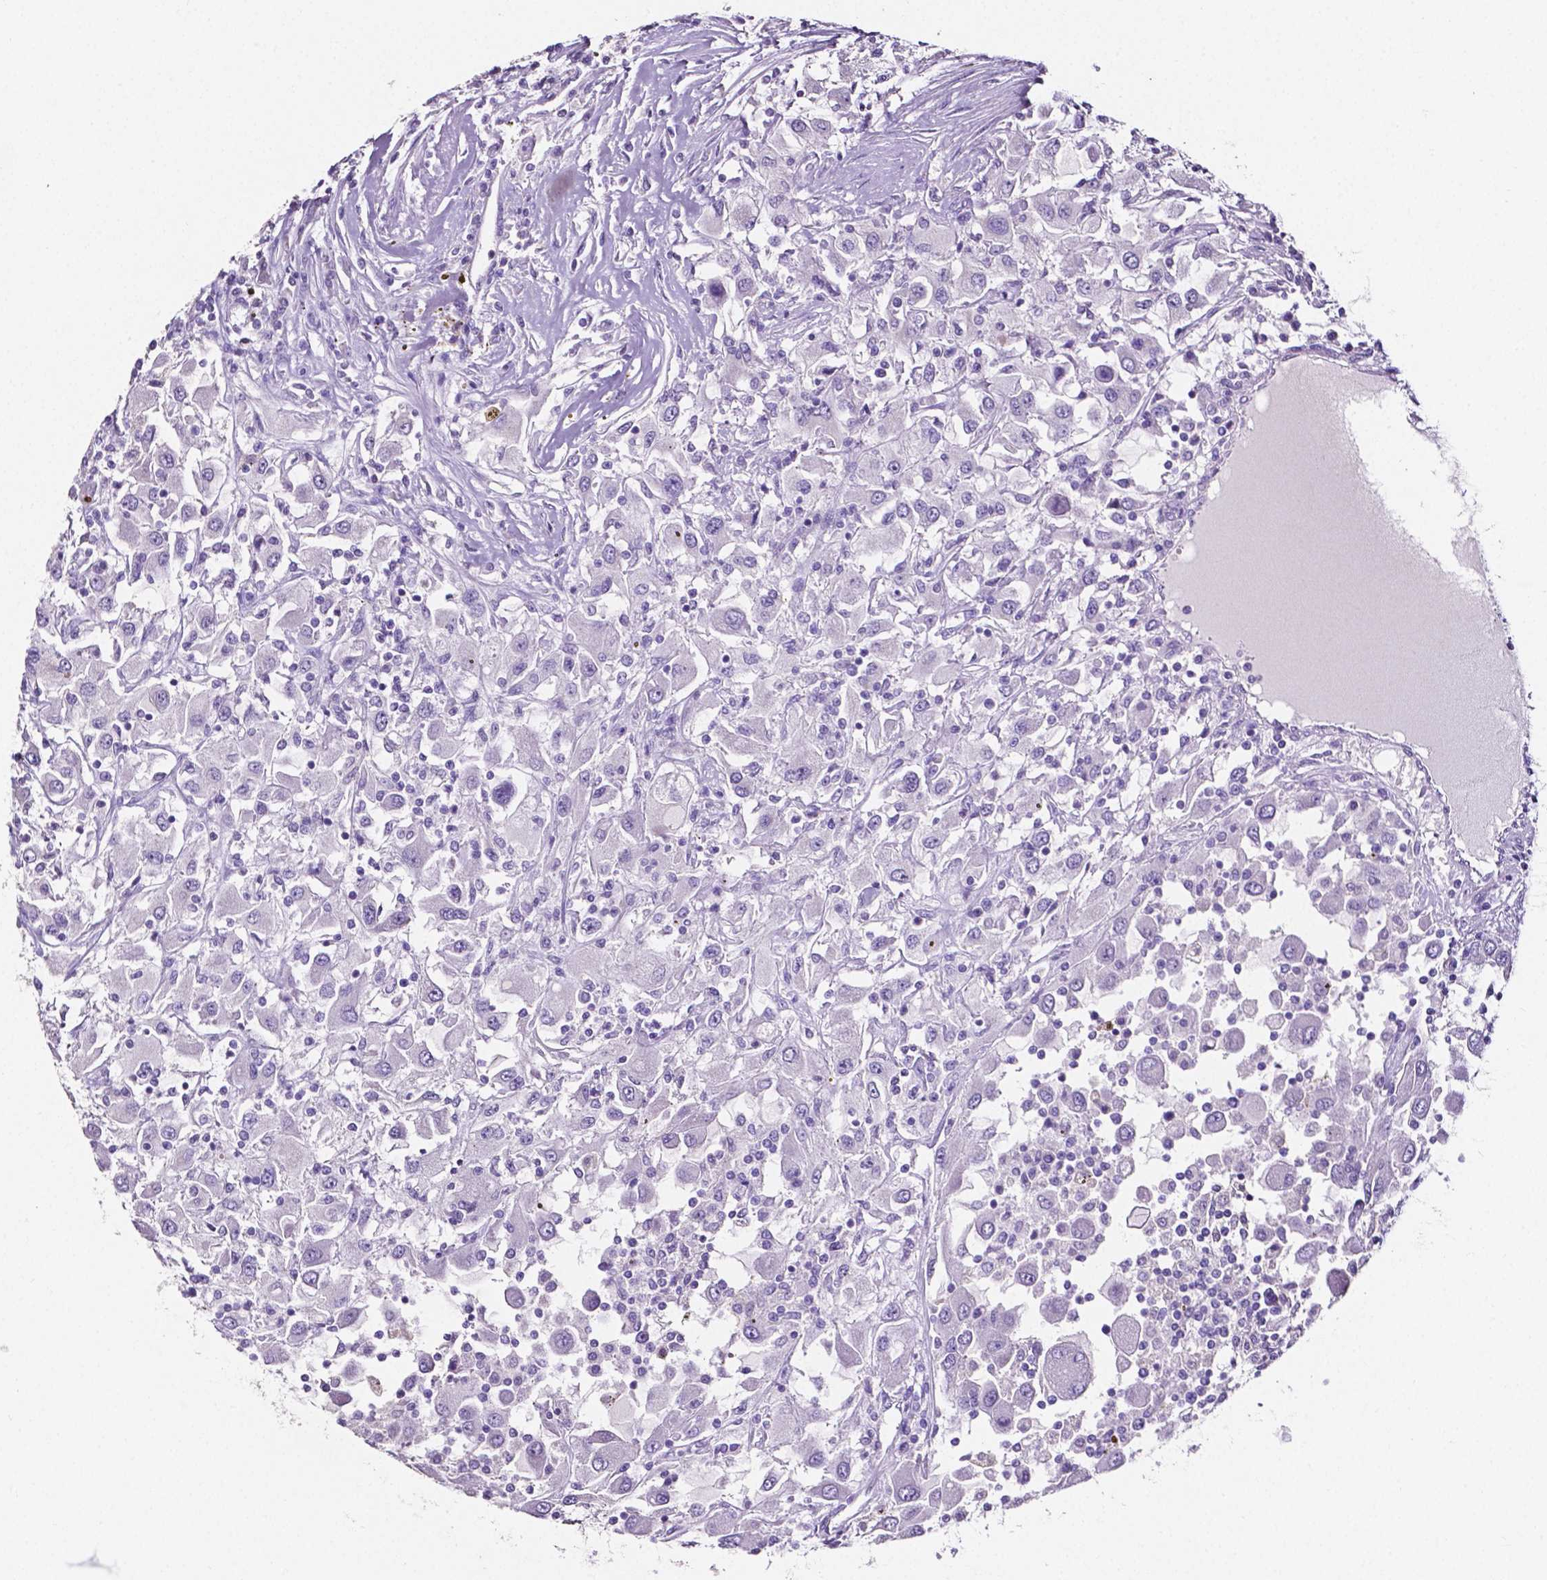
{"staining": {"intensity": "negative", "quantity": "none", "location": "none"}, "tissue": "renal cancer", "cell_type": "Tumor cells", "image_type": "cancer", "snomed": [{"axis": "morphology", "description": "Adenocarcinoma, NOS"}, {"axis": "topography", "description": "Kidney"}], "caption": "There is no significant positivity in tumor cells of renal cancer (adenocarcinoma). Nuclei are stained in blue.", "gene": "SLC22A2", "patient": {"sex": "female", "age": 67}}